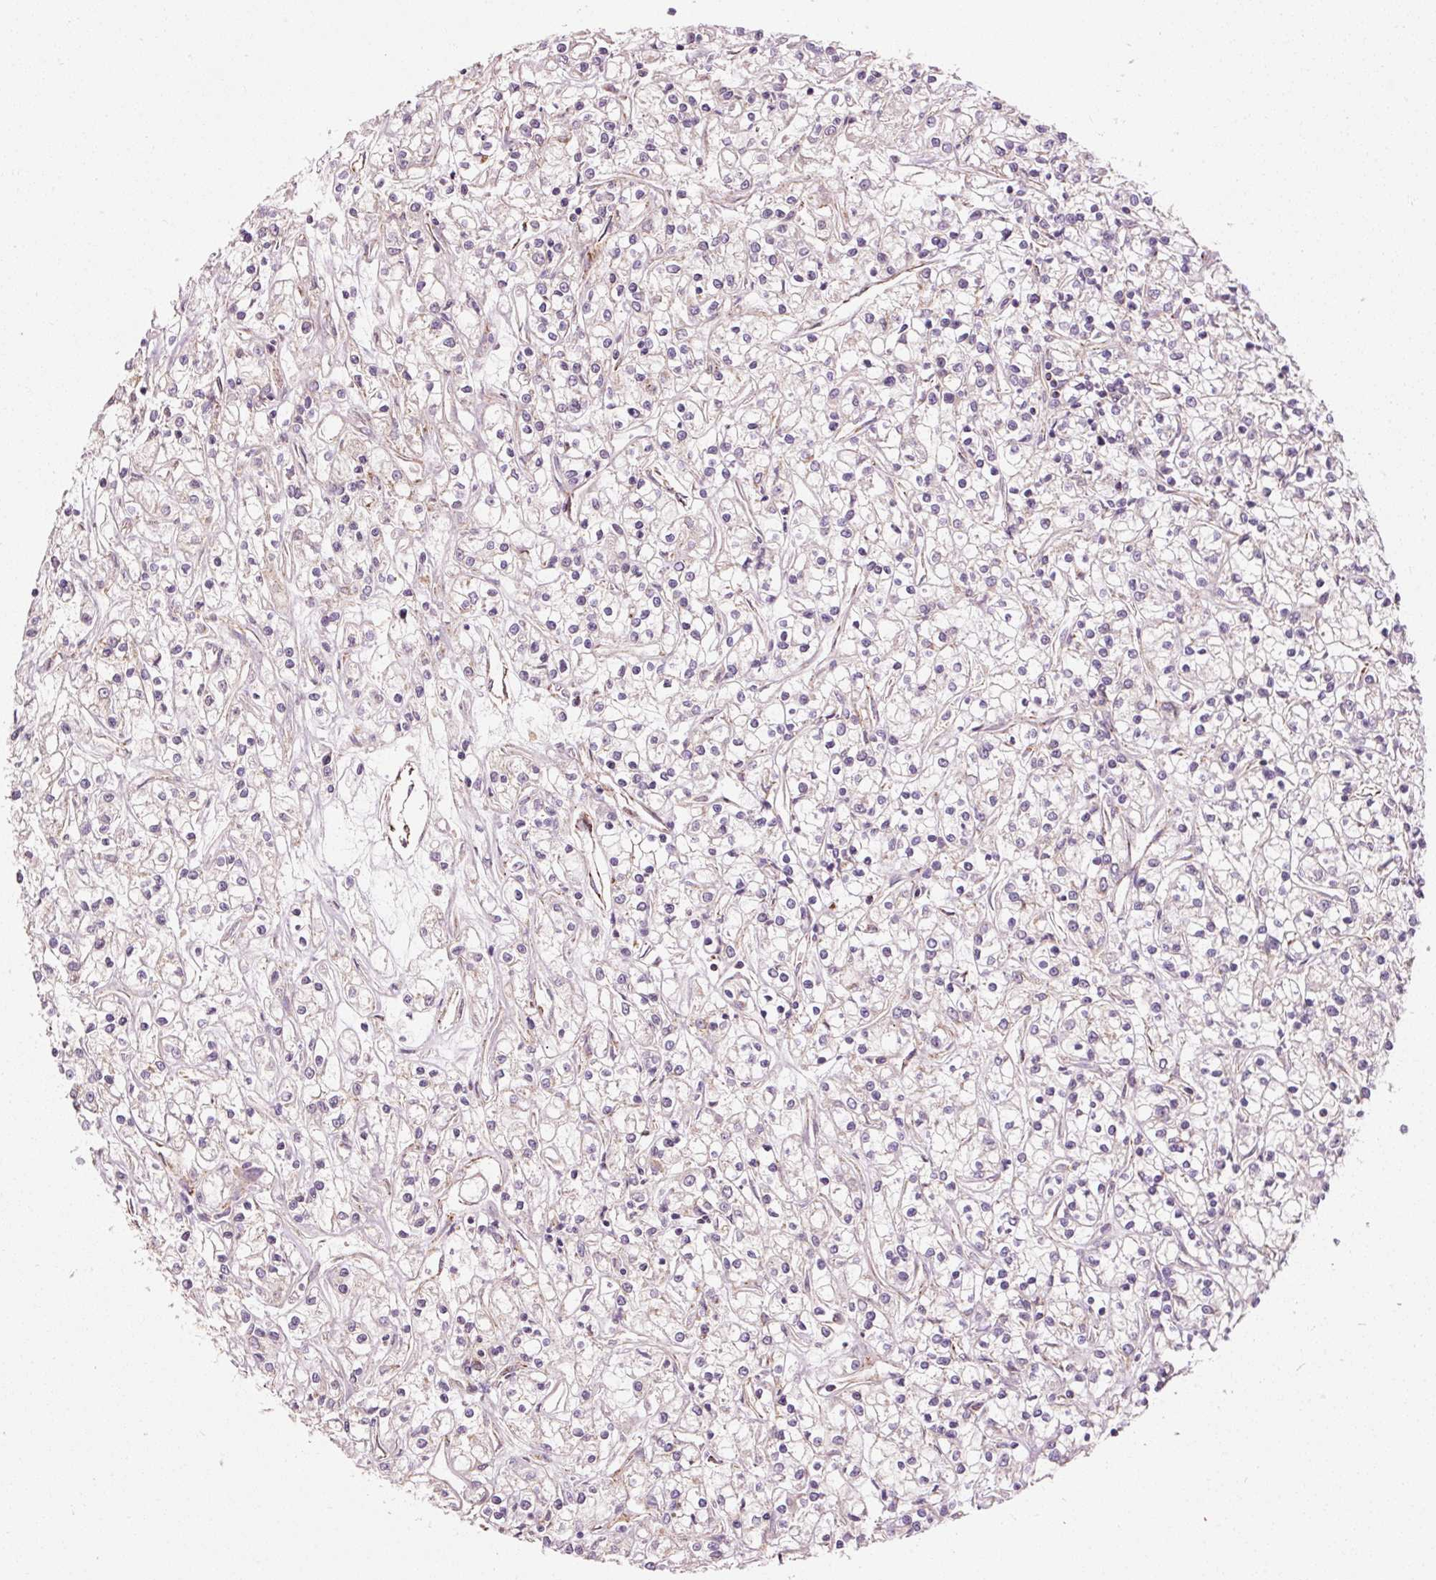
{"staining": {"intensity": "negative", "quantity": "none", "location": "none"}, "tissue": "renal cancer", "cell_type": "Tumor cells", "image_type": "cancer", "snomed": [{"axis": "morphology", "description": "Adenocarcinoma, NOS"}, {"axis": "topography", "description": "Kidney"}], "caption": "Micrograph shows no protein expression in tumor cells of renal adenocarcinoma tissue.", "gene": "NDUFB4", "patient": {"sex": "female", "age": 59}}